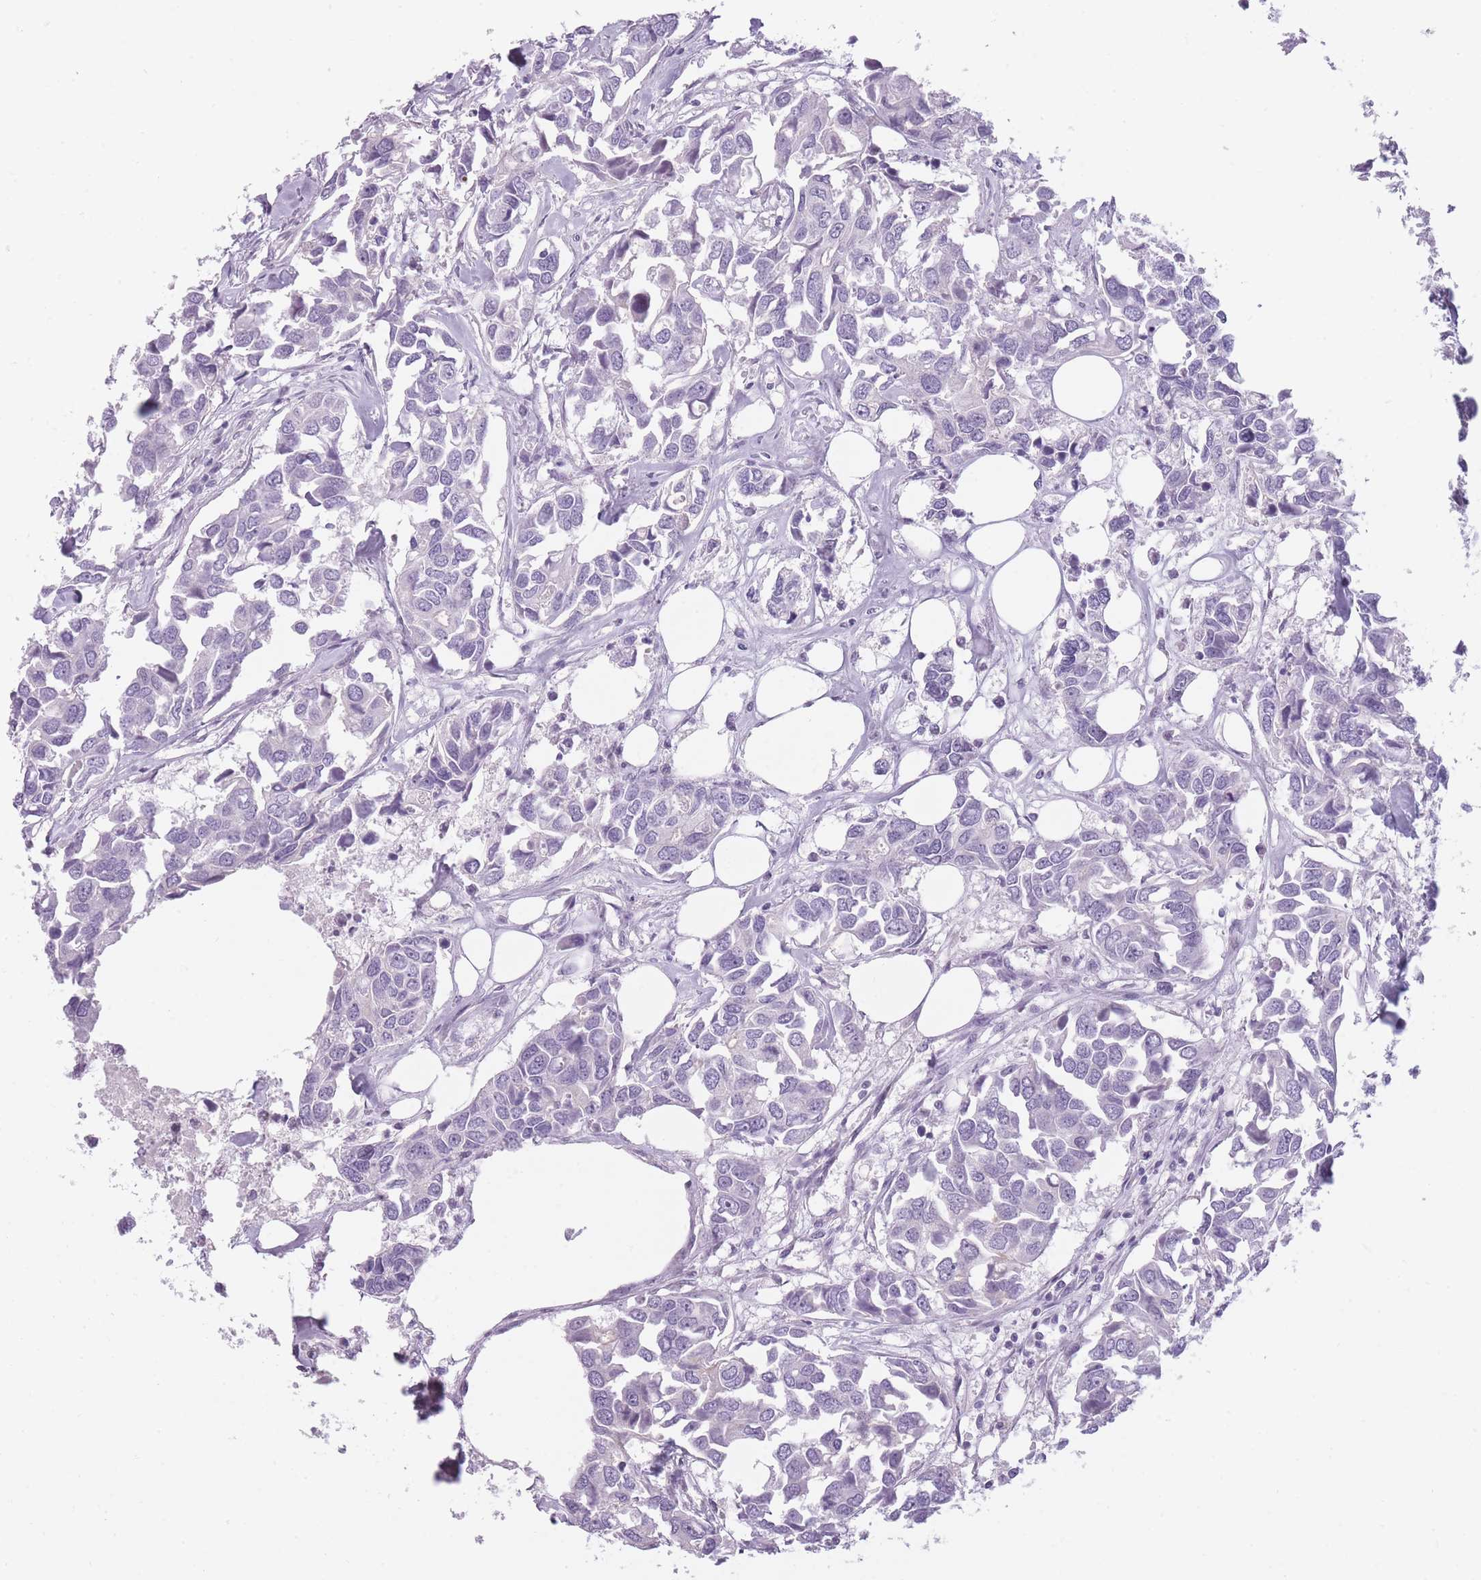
{"staining": {"intensity": "negative", "quantity": "none", "location": "none"}, "tissue": "breast cancer", "cell_type": "Tumor cells", "image_type": "cancer", "snomed": [{"axis": "morphology", "description": "Duct carcinoma"}, {"axis": "topography", "description": "Breast"}], "caption": "The immunohistochemistry histopathology image has no significant expression in tumor cells of intraductal carcinoma (breast) tissue. Brightfield microscopy of immunohistochemistry (IHC) stained with DAB (3,3'-diaminobenzidine) (brown) and hematoxylin (blue), captured at high magnification.", "gene": "GGT1", "patient": {"sex": "female", "age": 83}}